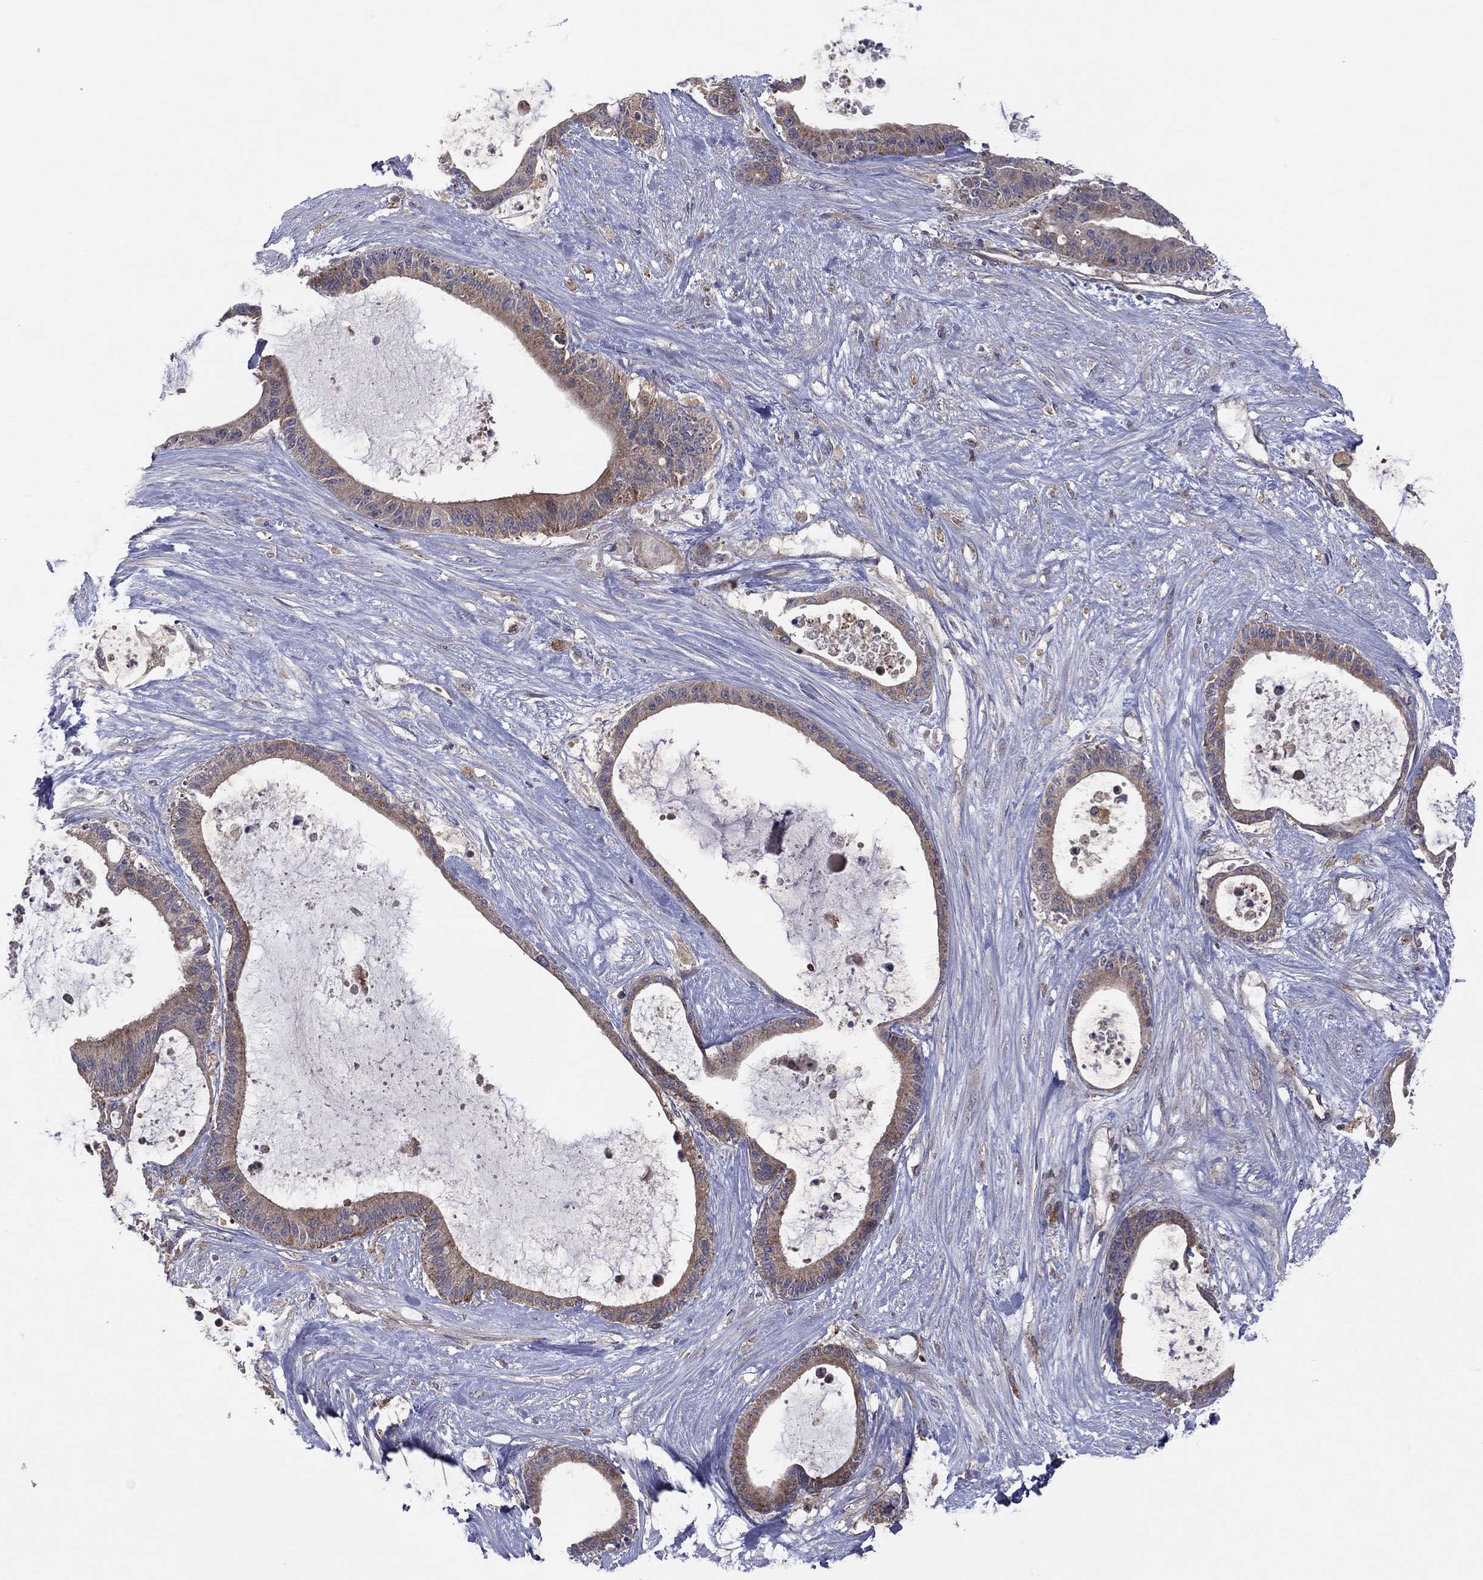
{"staining": {"intensity": "moderate", "quantity": "25%-75%", "location": "cytoplasmic/membranous"}, "tissue": "liver cancer", "cell_type": "Tumor cells", "image_type": "cancer", "snomed": [{"axis": "morphology", "description": "Normal tissue, NOS"}, {"axis": "morphology", "description": "Cholangiocarcinoma"}, {"axis": "topography", "description": "Liver"}, {"axis": "topography", "description": "Peripheral nerve tissue"}], "caption": "Immunohistochemistry of liver cholangiocarcinoma exhibits medium levels of moderate cytoplasmic/membranous positivity in about 25%-75% of tumor cells. Using DAB (3,3'-diaminobenzidine) (brown) and hematoxylin (blue) stains, captured at high magnification using brightfield microscopy.", "gene": "STARD3", "patient": {"sex": "female", "age": 73}}